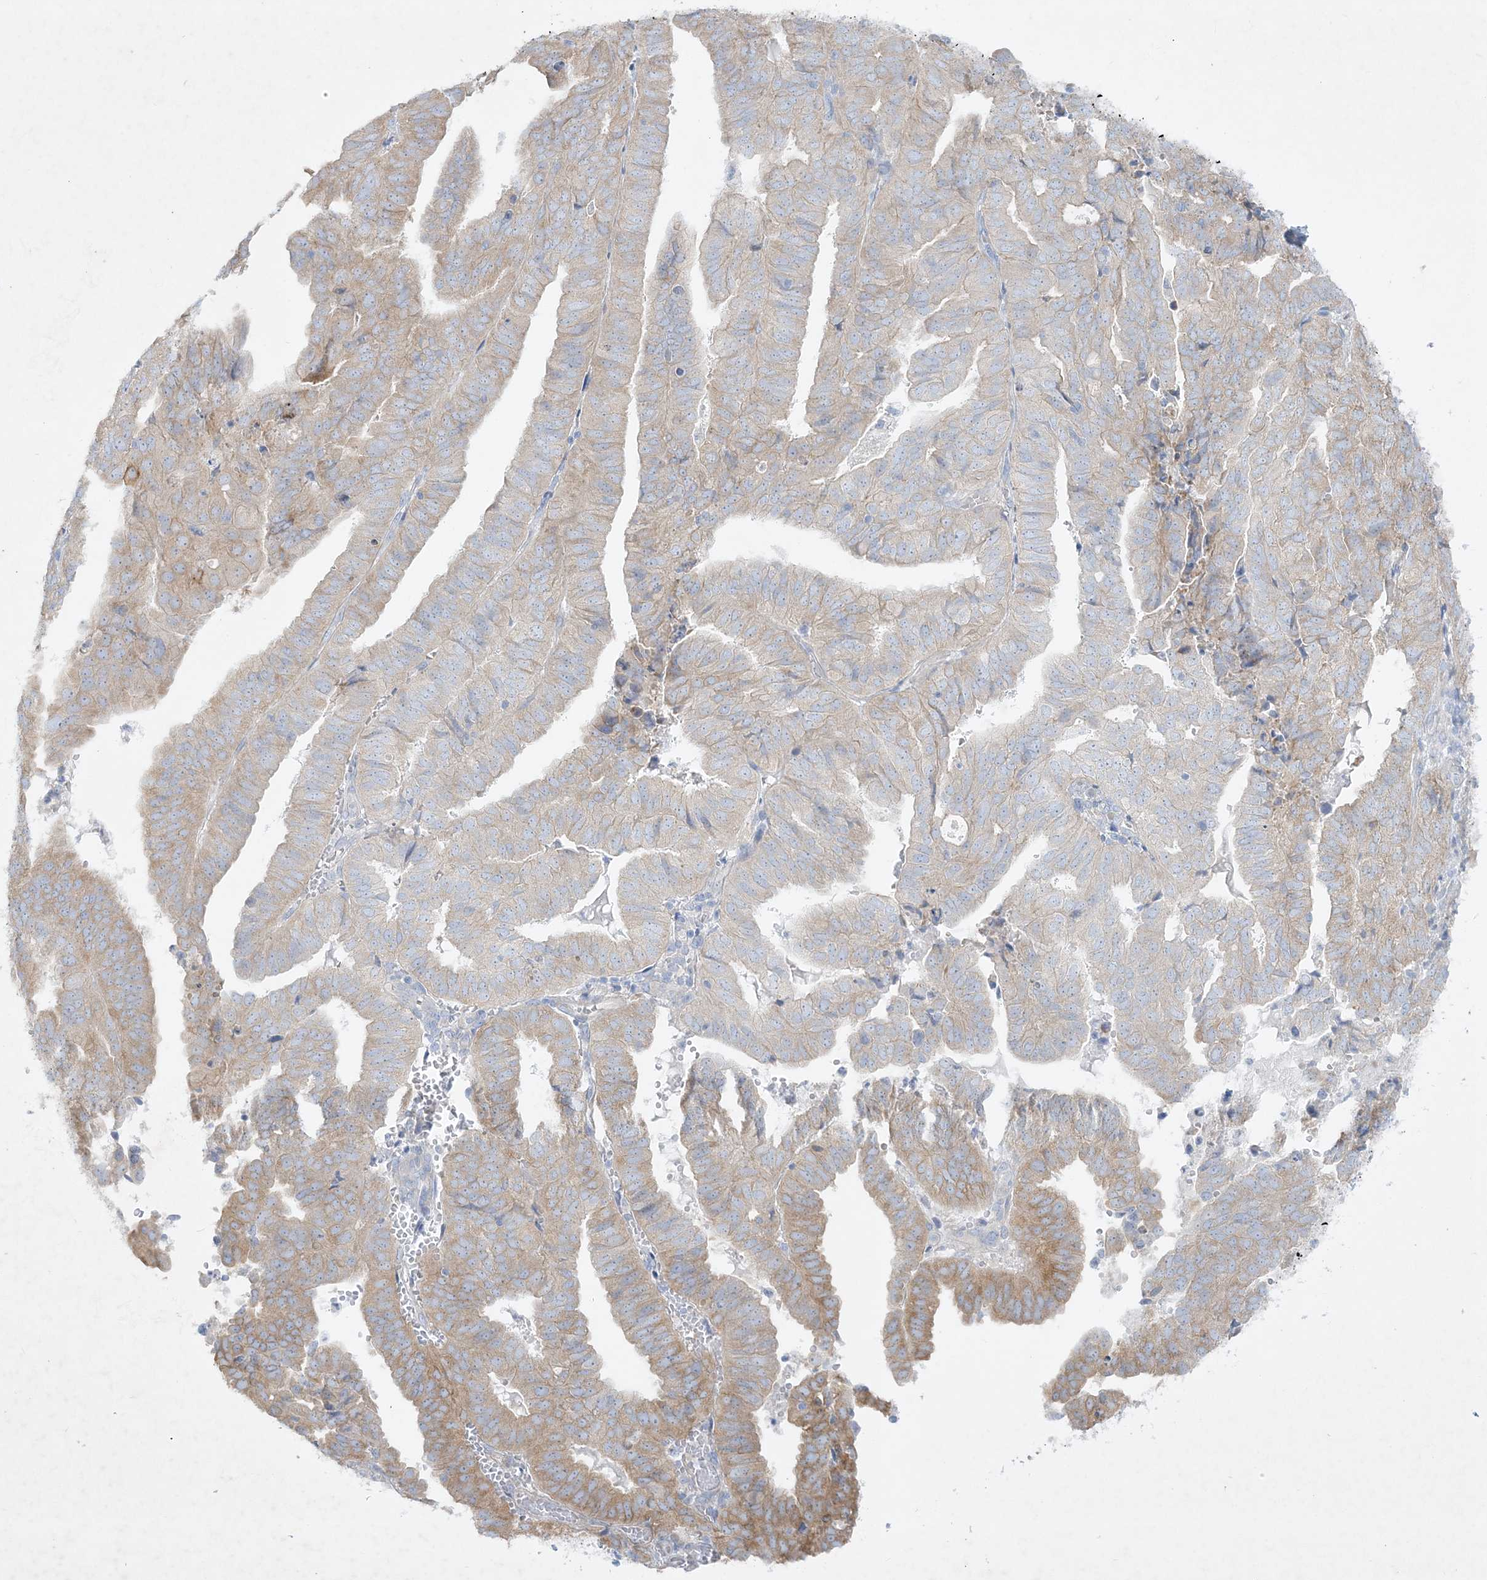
{"staining": {"intensity": "moderate", "quantity": "25%-75%", "location": "cytoplasmic/membranous"}, "tissue": "endometrial cancer", "cell_type": "Tumor cells", "image_type": "cancer", "snomed": [{"axis": "morphology", "description": "Adenocarcinoma, NOS"}, {"axis": "topography", "description": "Uterus"}], "caption": "The immunohistochemical stain highlights moderate cytoplasmic/membranous positivity in tumor cells of endometrial adenocarcinoma tissue.", "gene": "FARSB", "patient": {"sex": "female", "age": 77}}